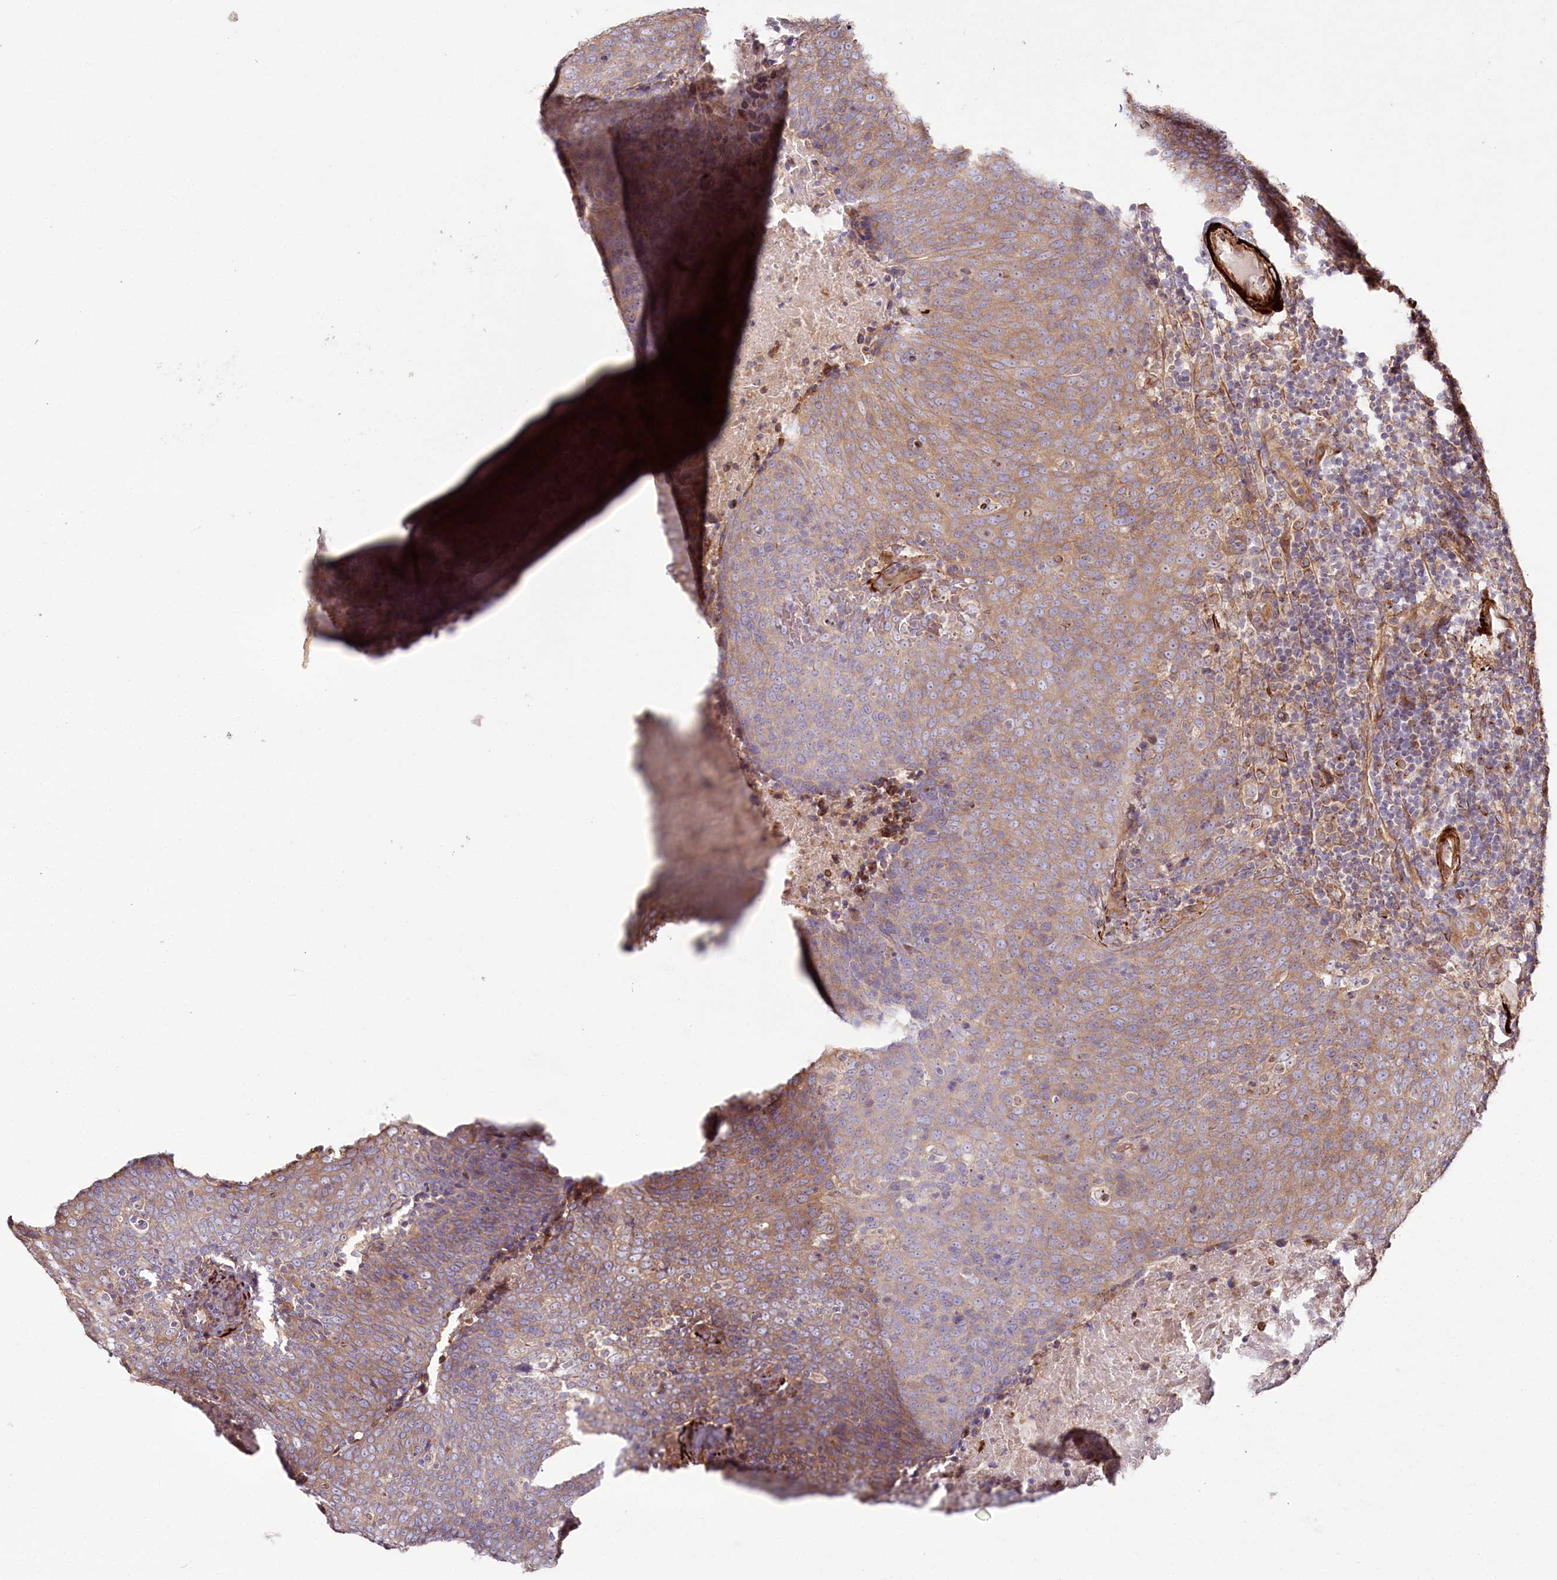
{"staining": {"intensity": "weak", "quantity": ">75%", "location": "cytoplasmic/membranous"}, "tissue": "head and neck cancer", "cell_type": "Tumor cells", "image_type": "cancer", "snomed": [{"axis": "morphology", "description": "Squamous cell carcinoma, NOS"}, {"axis": "morphology", "description": "Squamous cell carcinoma, metastatic, NOS"}, {"axis": "topography", "description": "Lymph node"}, {"axis": "topography", "description": "Head-Neck"}], "caption": "Head and neck cancer (squamous cell carcinoma) tissue reveals weak cytoplasmic/membranous positivity in approximately >75% of tumor cells, visualized by immunohistochemistry.", "gene": "SUMF1", "patient": {"sex": "male", "age": 62}}